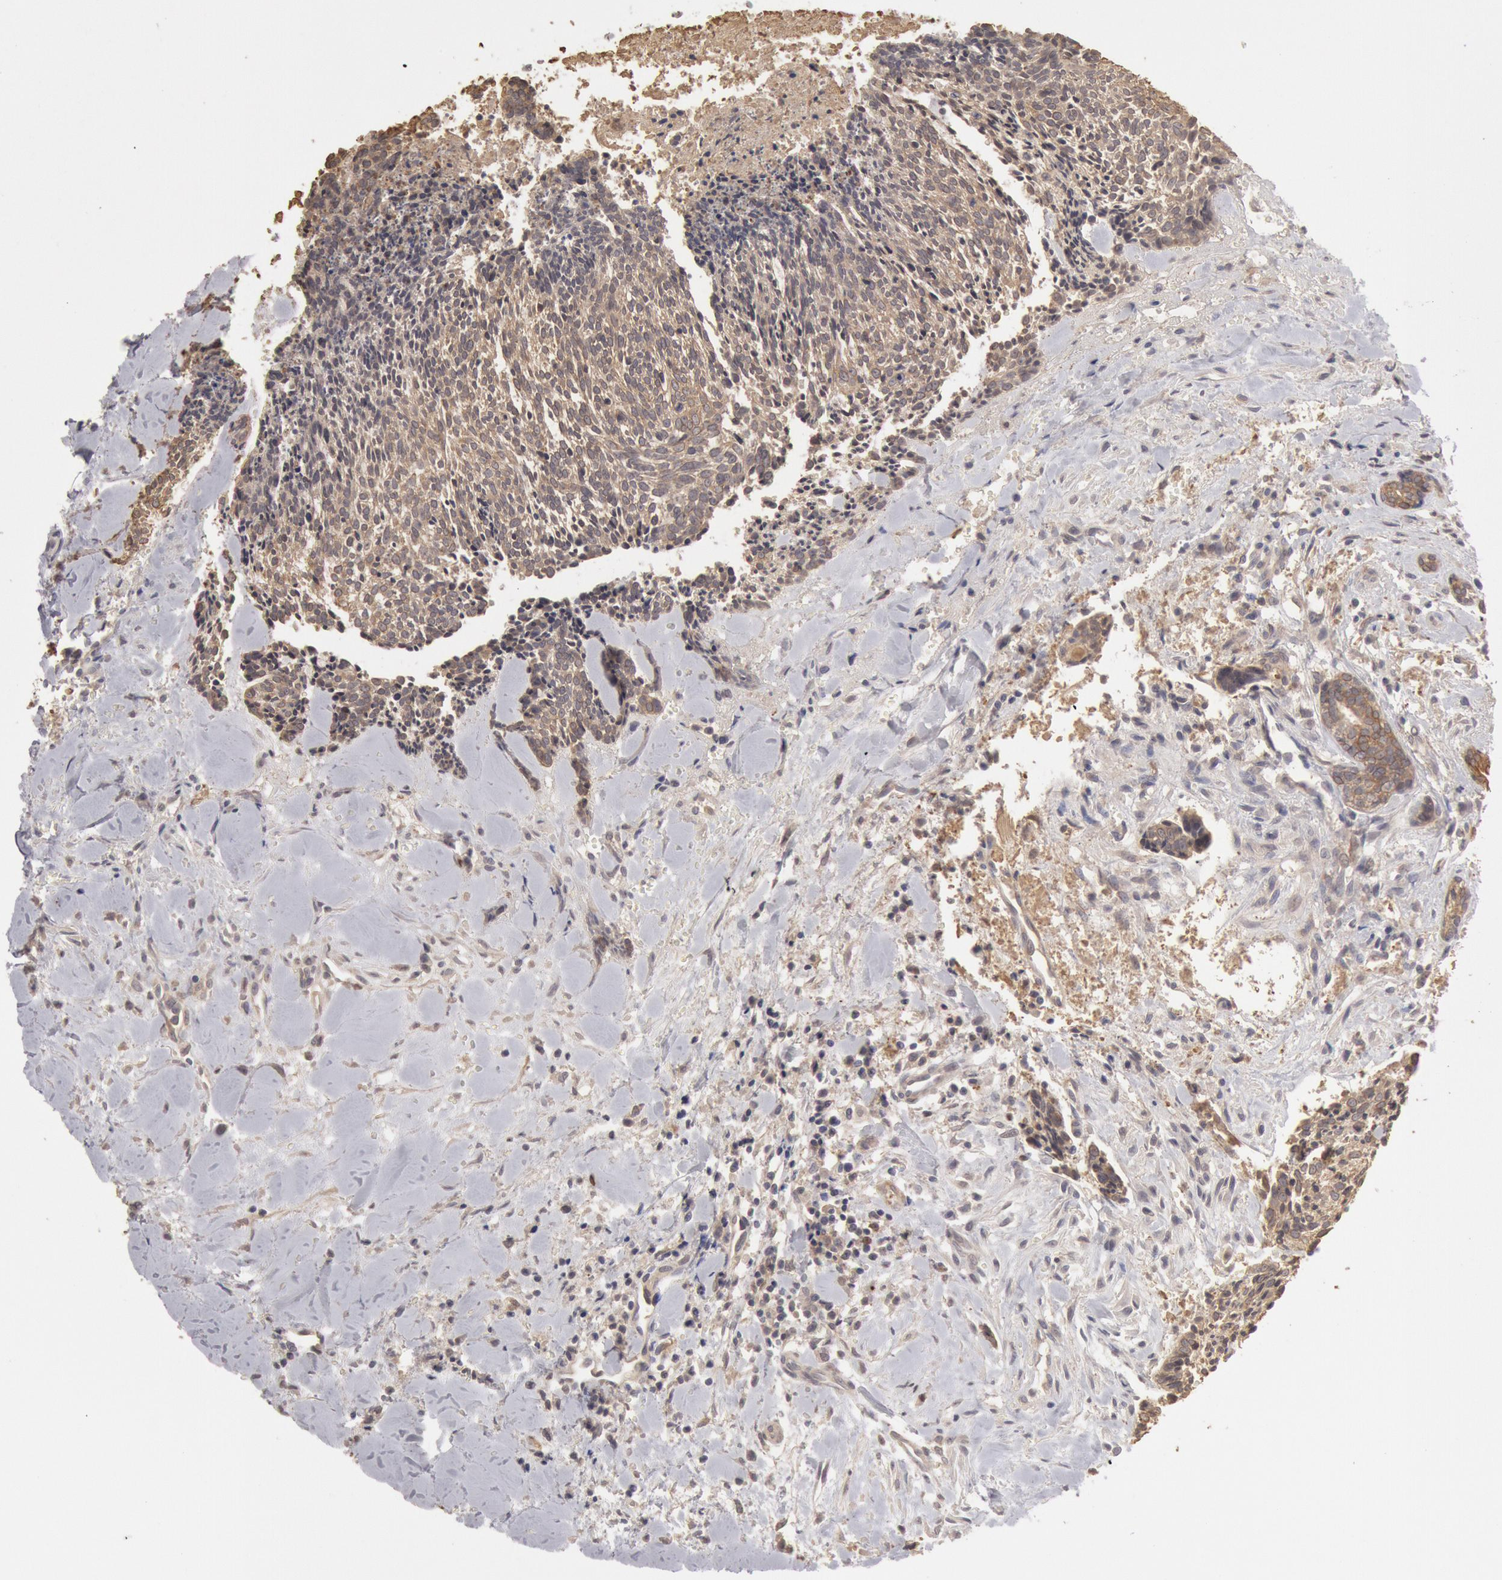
{"staining": {"intensity": "moderate", "quantity": ">75%", "location": "cytoplasmic/membranous"}, "tissue": "head and neck cancer", "cell_type": "Tumor cells", "image_type": "cancer", "snomed": [{"axis": "morphology", "description": "Squamous cell carcinoma, NOS"}, {"axis": "topography", "description": "Salivary gland"}, {"axis": "topography", "description": "Head-Neck"}], "caption": "Moderate cytoplasmic/membranous expression is present in approximately >75% of tumor cells in head and neck cancer. Nuclei are stained in blue.", "gene": "ZFP36L1", "patient": {"sex": "male", "age": 70}}